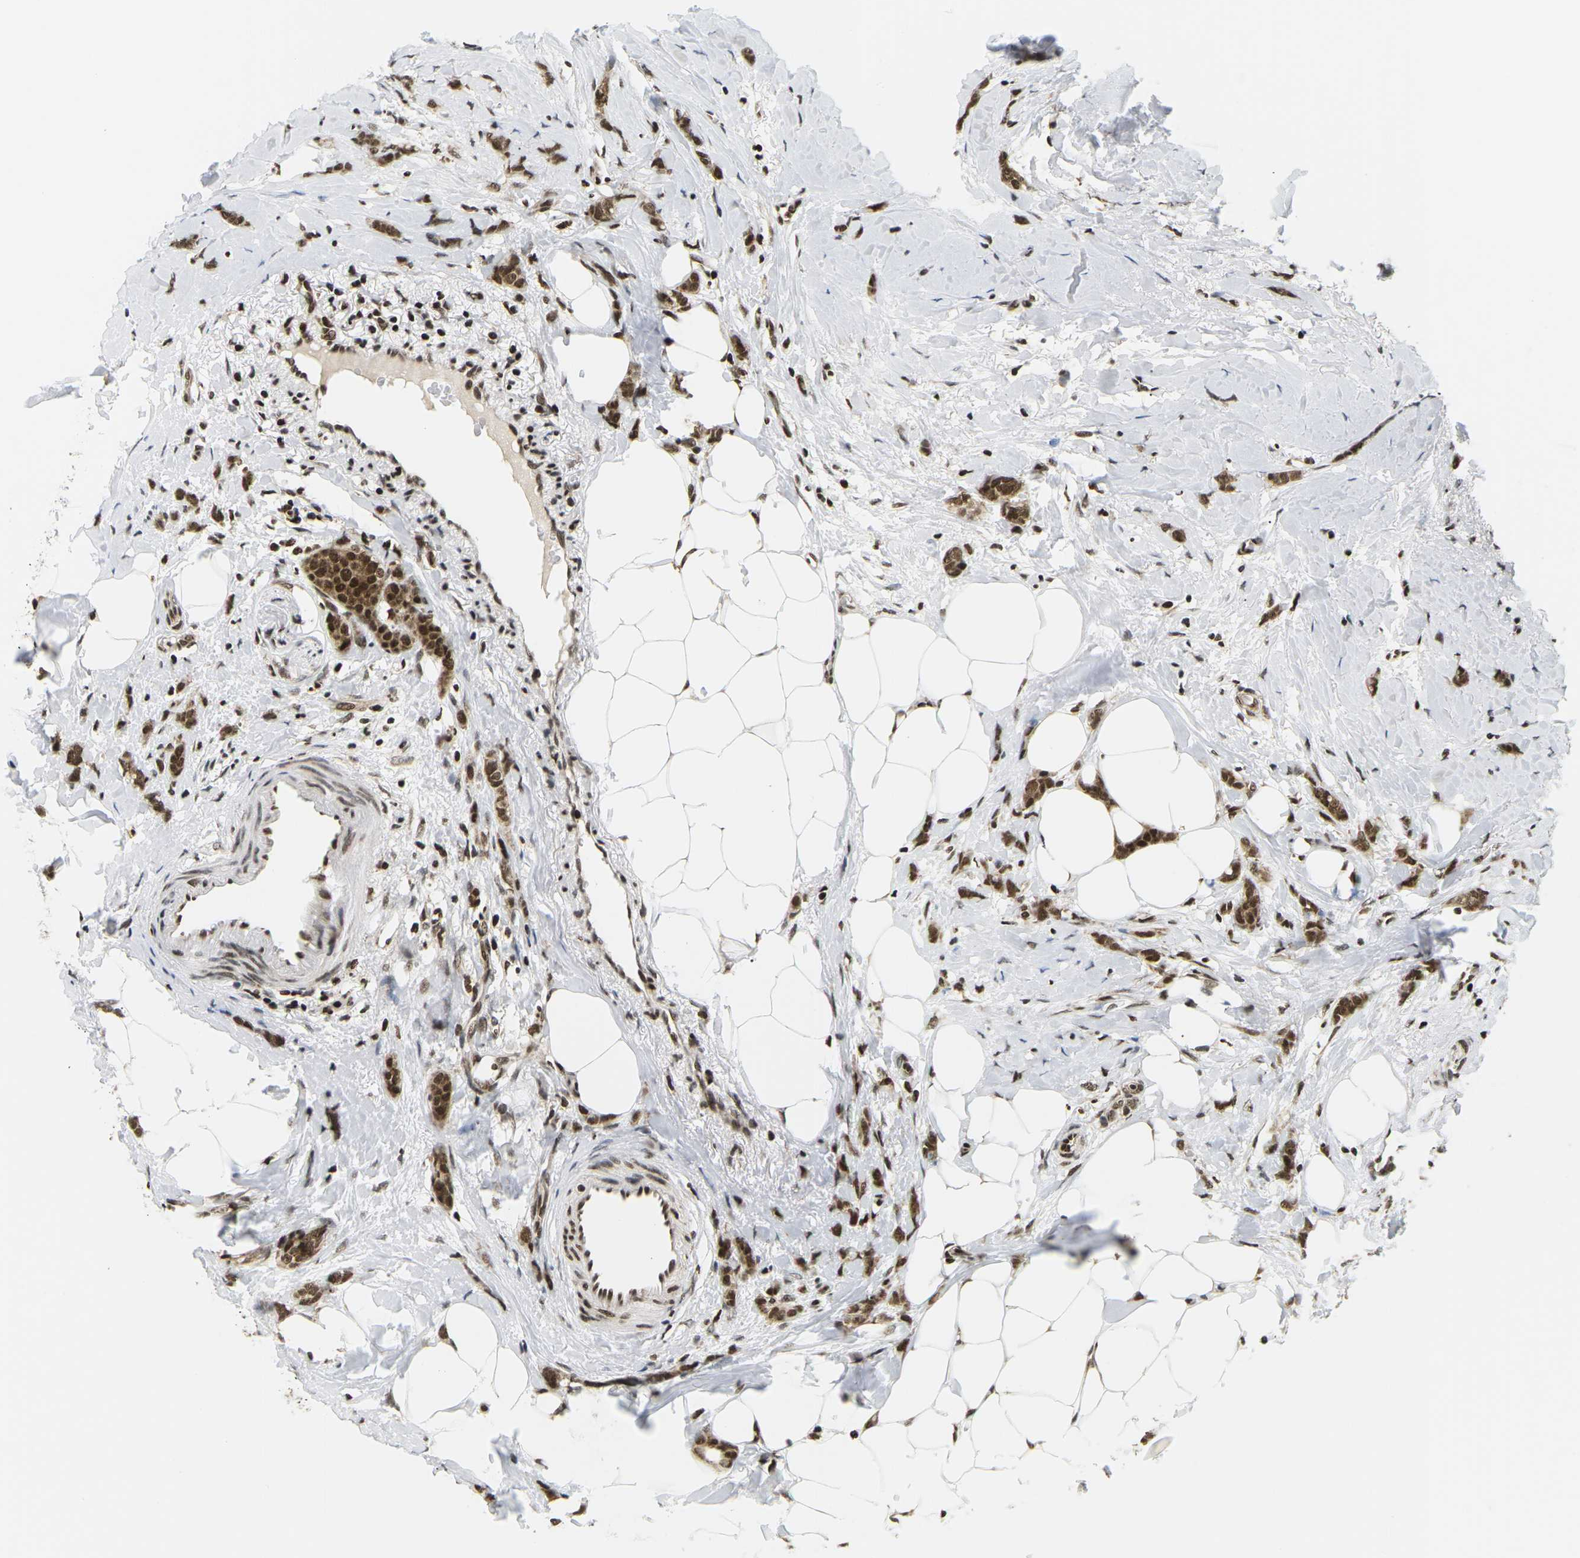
{"staining": {"intensity": "strong", "quantity": ">75%", "location": "cytoplasmic/membranous,nuclear"}, "tissue": "breast cancer", "cell_type": "Tumor cells", "image_type": "cancer", "snomed": [{"axis": "morphology", "description": "Lobular carcinoma, in situ"}, {"axis": "morphology", "description": "Lobular carcinoma"}, {"axis": "topography", "description": "Breast"}], "caption": "Human lobular carcinoma in situ (breast) stained with a brown dye shows strong cytoplasmic/membranous and nuclear positive expression in approximately >75% of tumor cells.", "gene": "CELF1", "patient": {"sex": "female", "age": 41}}